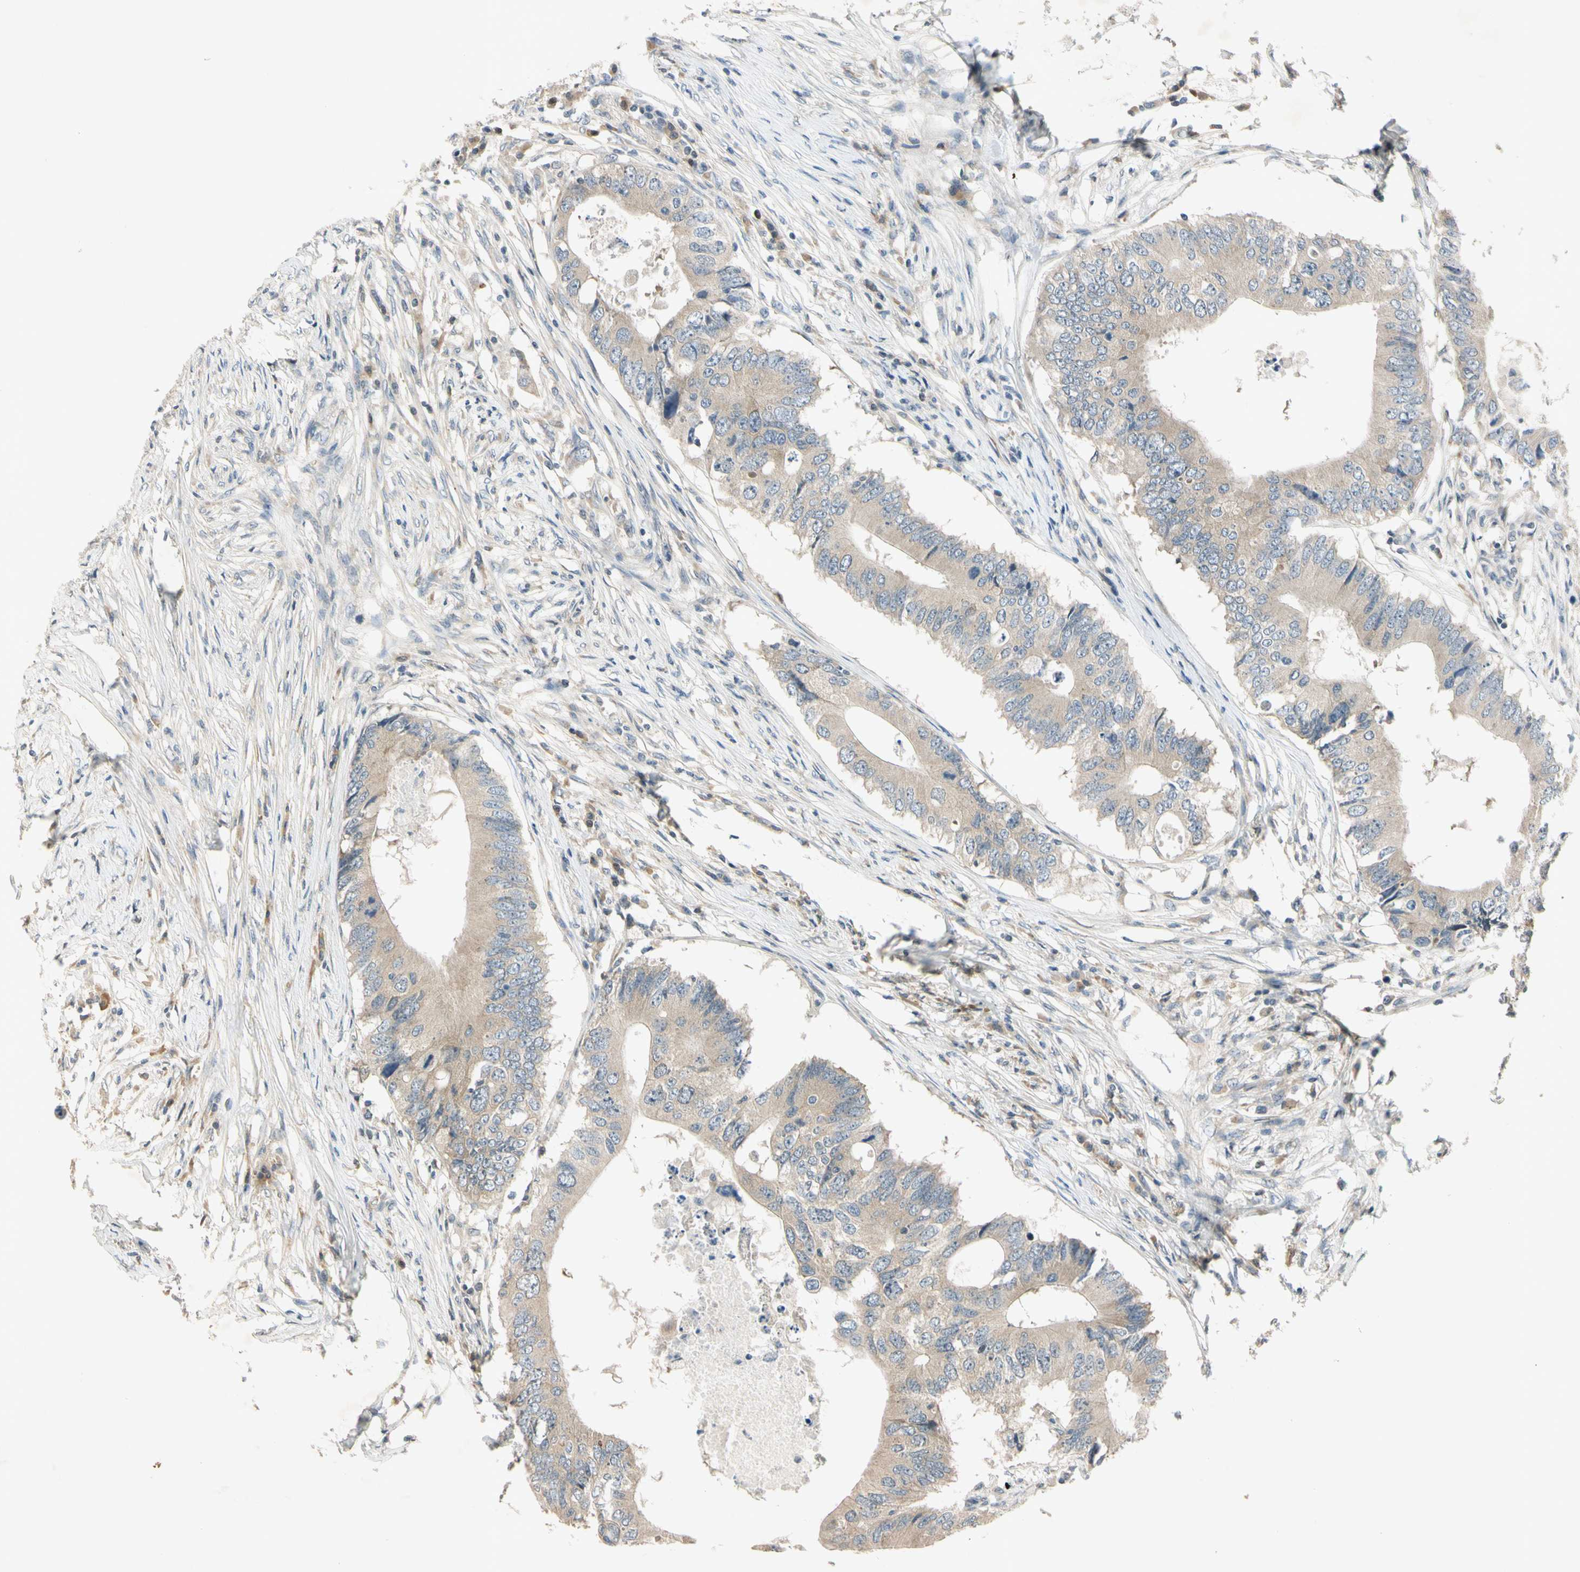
{"staining": {"intensity": "weak", "quantity": ">75%", "location": "cytoplasmic/membranous"}, "tissue": "colorectal cancer", "cell_type": "Tumor cells", "image_type": "cancer", "snomed": [{"axis": "morphology", "description": "Adenocarcinoma, NOS"}, {"axis": "topography", "description": "Colon"}], "caption": "Human colorectal cancer stained for a protein (brown) reveals weak cytoplasmic/membranous positive expression in approximately >75% of tumor cells.", "gene": "RPS6KB2", "patient": {"sex": "male", "age": 71}}